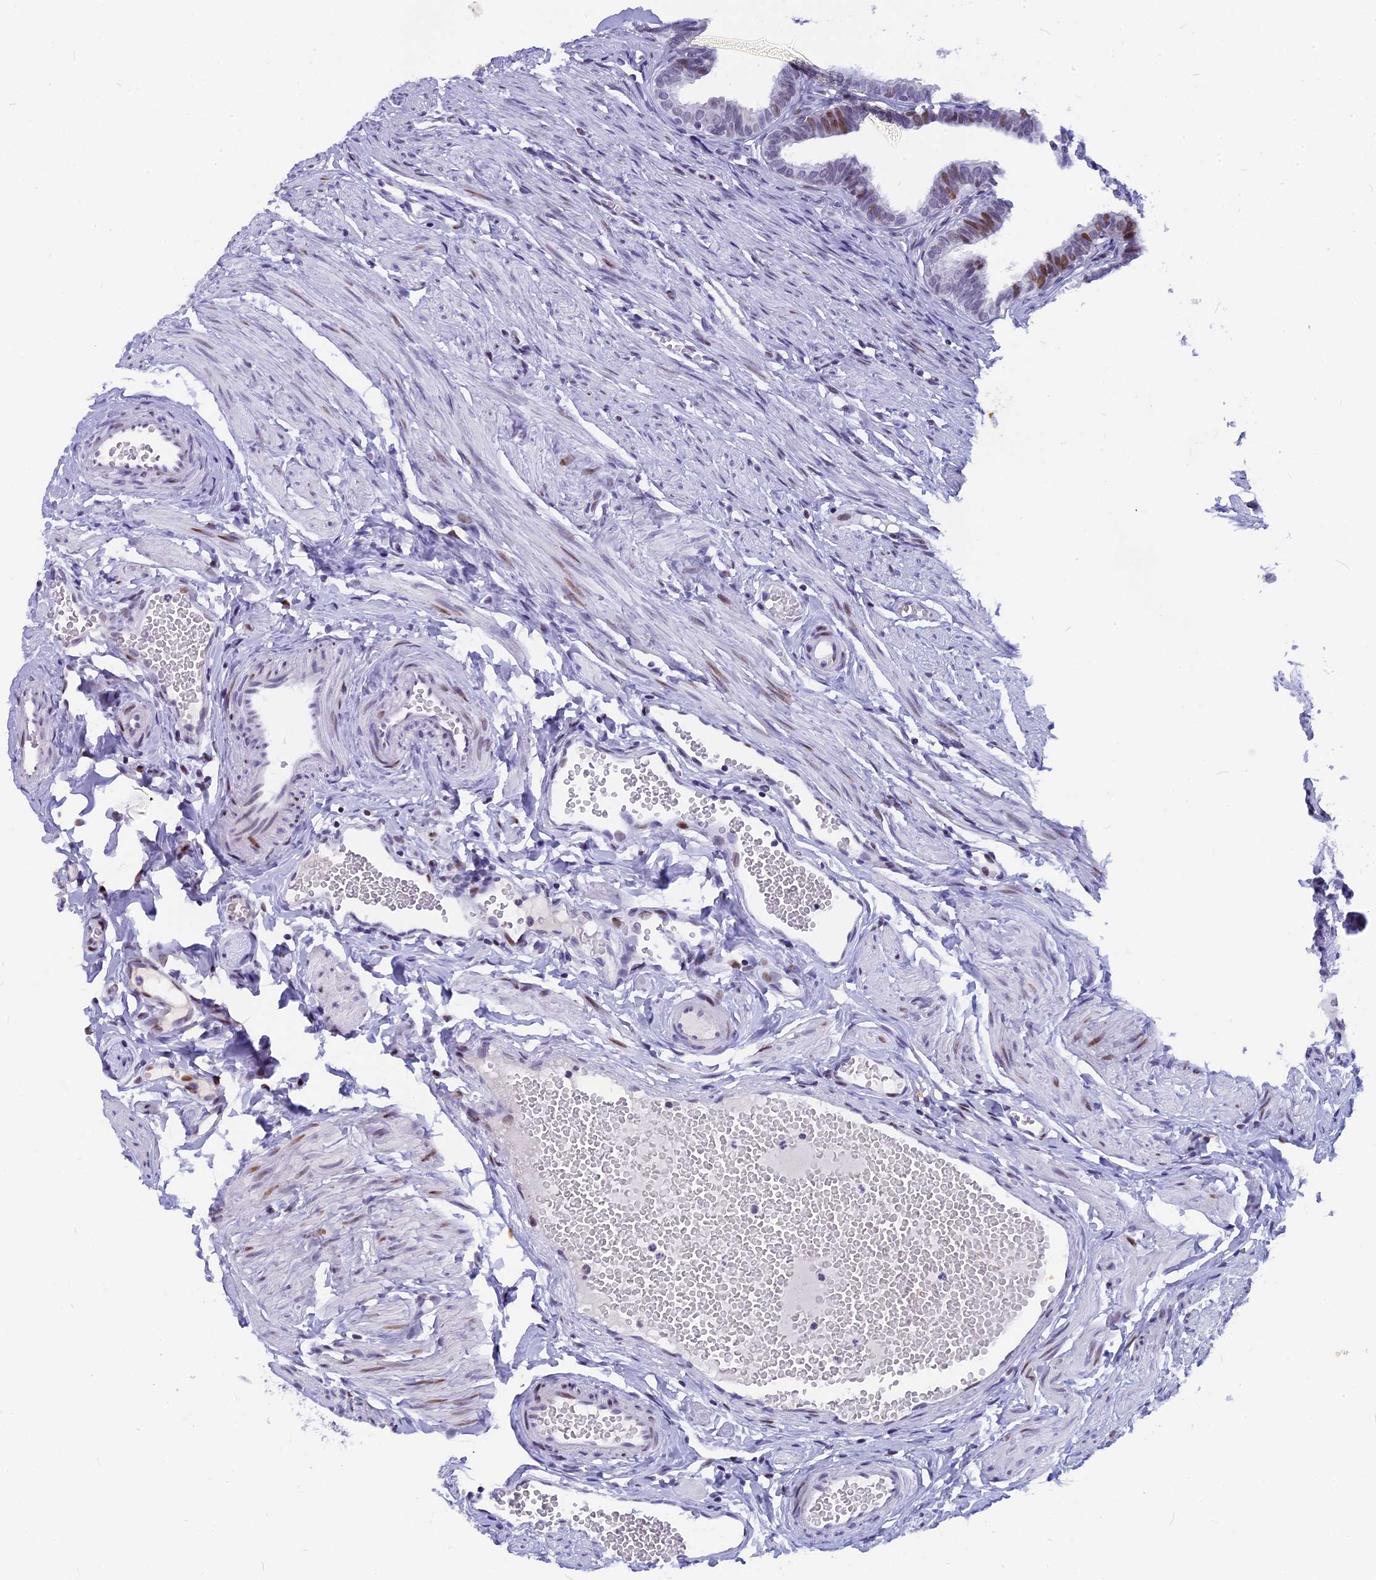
{"staining": {"intensity": "moderate", "quantity": "<25%", "location": "nuclear"}, "tissue": "fallopian tube", "cell_type": "Glandular cells", "image_type": "normal", "snomed": [{"axis": "morphology", "description": "Normal tissue, NOS"}, {"axis": "topography", "description": "Fallopian tube"}, {"axis": "topography", "description": "Ovary"}], "caption": "Protein staining reveals moderate nuclear staining in approximately <25% of glandular cells in benign fallopian tube.", "gene": "NSA2", "patient": {"sex": "female", "age": 23}}